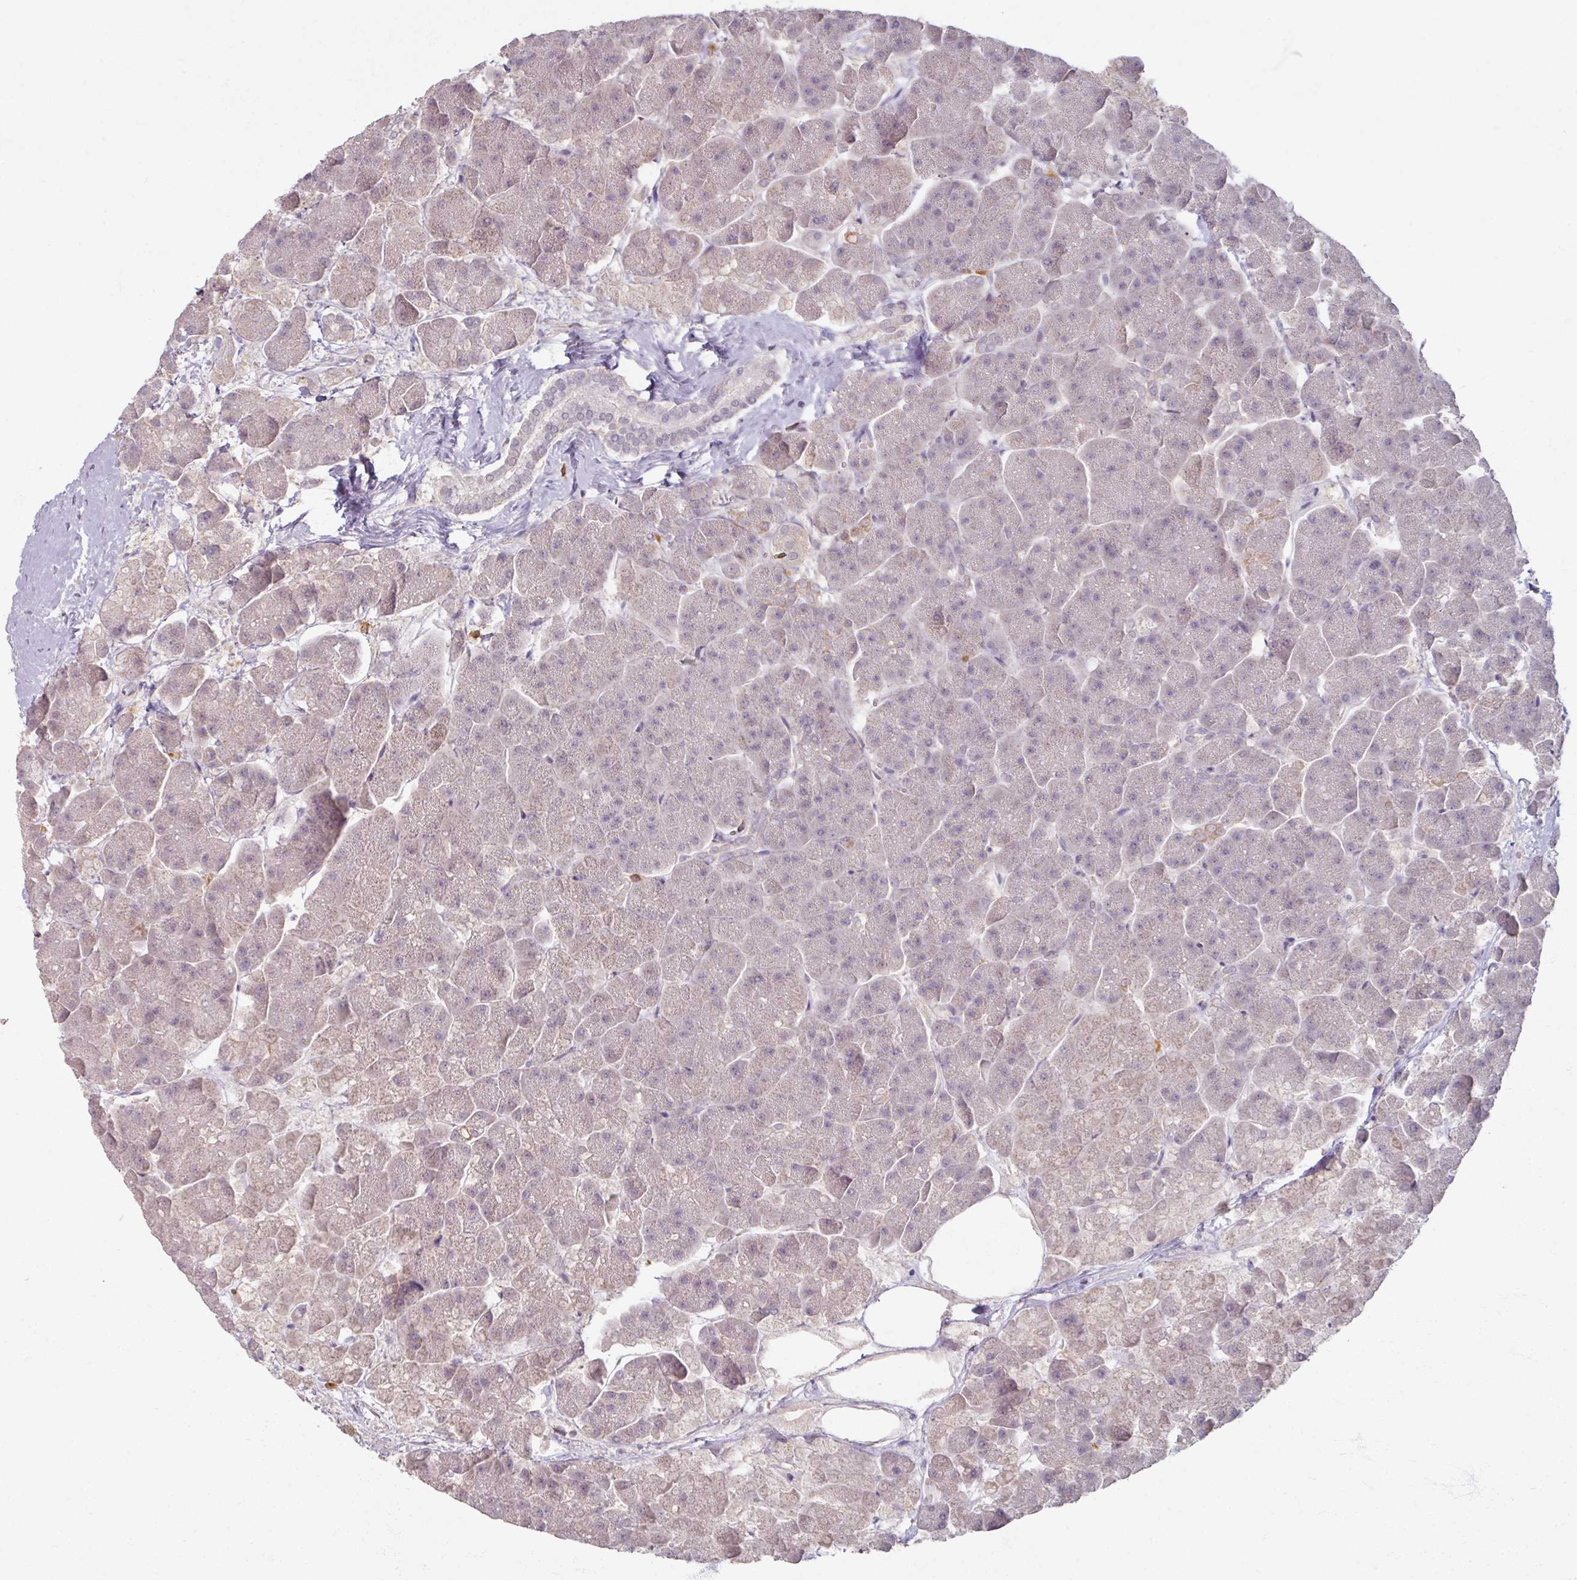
{"staining": {"intensity": "weak", "quantity": "<25%", "location": "cytoplasmic/membranous"}, "tissue": "pancreas", "cell_type": "Exocrine glandular cells", "image_type": "normal", "snomed": [{"axis": "morphology", "description": "Normal tissue, NOS"}, {"axis": "topography", "description": "Pancreas"}, {"axis": "topography", "description": "Peripheral nerve tissue"}], "caption": "A photomicrograph of pancreas stained for a protein demonstrates no brown staining in exocrine glandular cells. Brightfield microscopy of immunohistochemistry stained with DAB (brown) and hematoxylin (blue), captured at high magnification.", "gene": "SOX11", "patient": {"sex": "male", "age": 54}}